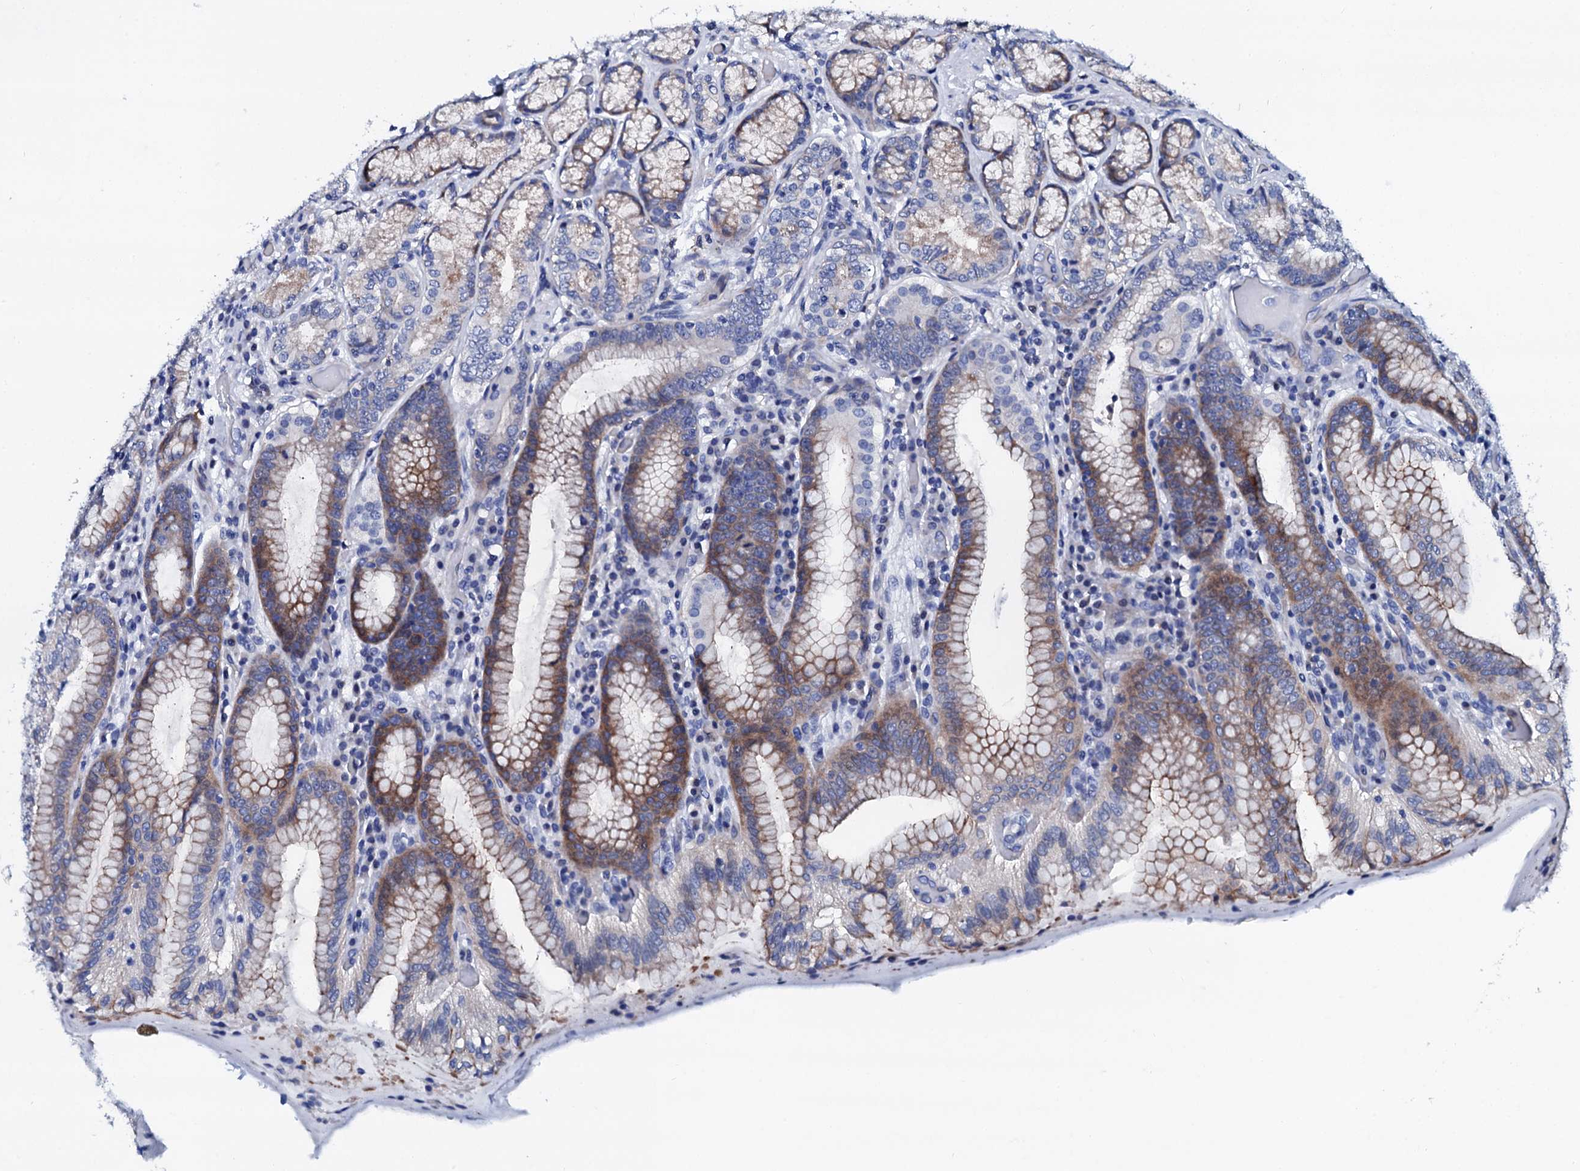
{"staining": {"intensity": "moderate", "quantity": "<25%", "location": "cytoplasmic/membranous"}, "tissue": "stomach", "cell_type": "Glandular cells", "image_type": "normal", "snomed": [{"axis": "morphology", "description": "Normal tissue, NOS"}, {"axis": "topography", "description": "Stomach, upper"}, {"axis": "topography", "description": "Stomach, lower"}], "caption": "IHC photomicrograph of unremarkable stomach: stomach stained using immunohistochemistry demonstrates low levels of moderate protein expression localized specifically in the cytoplasmic/membranous of glandular cells, appearing as a cytoplasmic/membranous brown color.", "gene": "TRDN", "patient": {"sex": "female", "age": 76}}